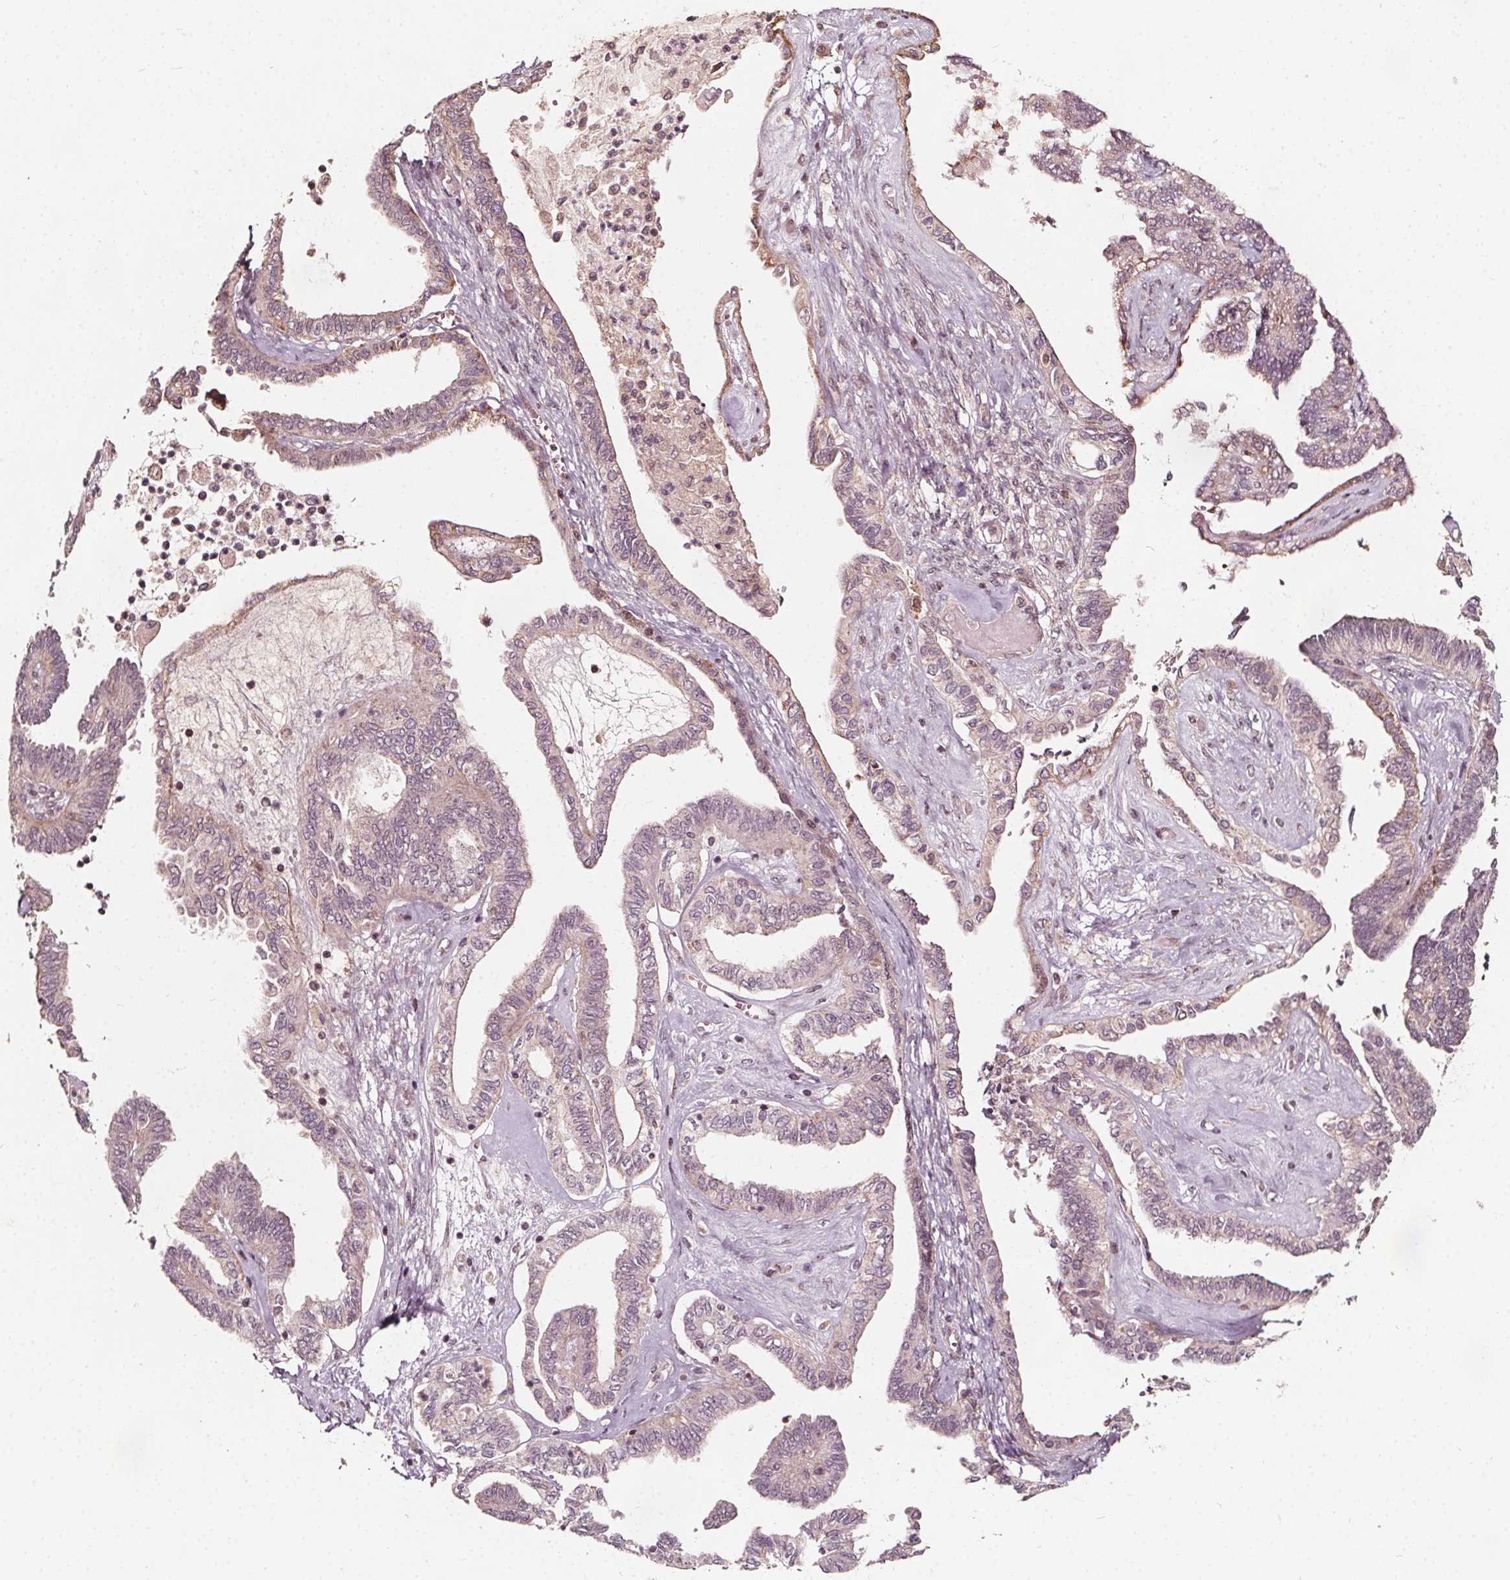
{"staining": {"intensity": "negative", "quantity": "none", "location": "none"}, "tissue": "ovarian cancer", "cell_type": "Tumor cells", "image_type": "cancer", "snomed": [{"axis": "morphology", "description": "Carcinoma, endometroid"}, {"axis": "topography", "description": "Ovary"}], "caption": "Protein analysis of endometroid carcinoma (ovarian) demonstrates no significant positivity in tumor cells.", "gene": "AIP", "patient": {"sex": "female", "age": 70}}